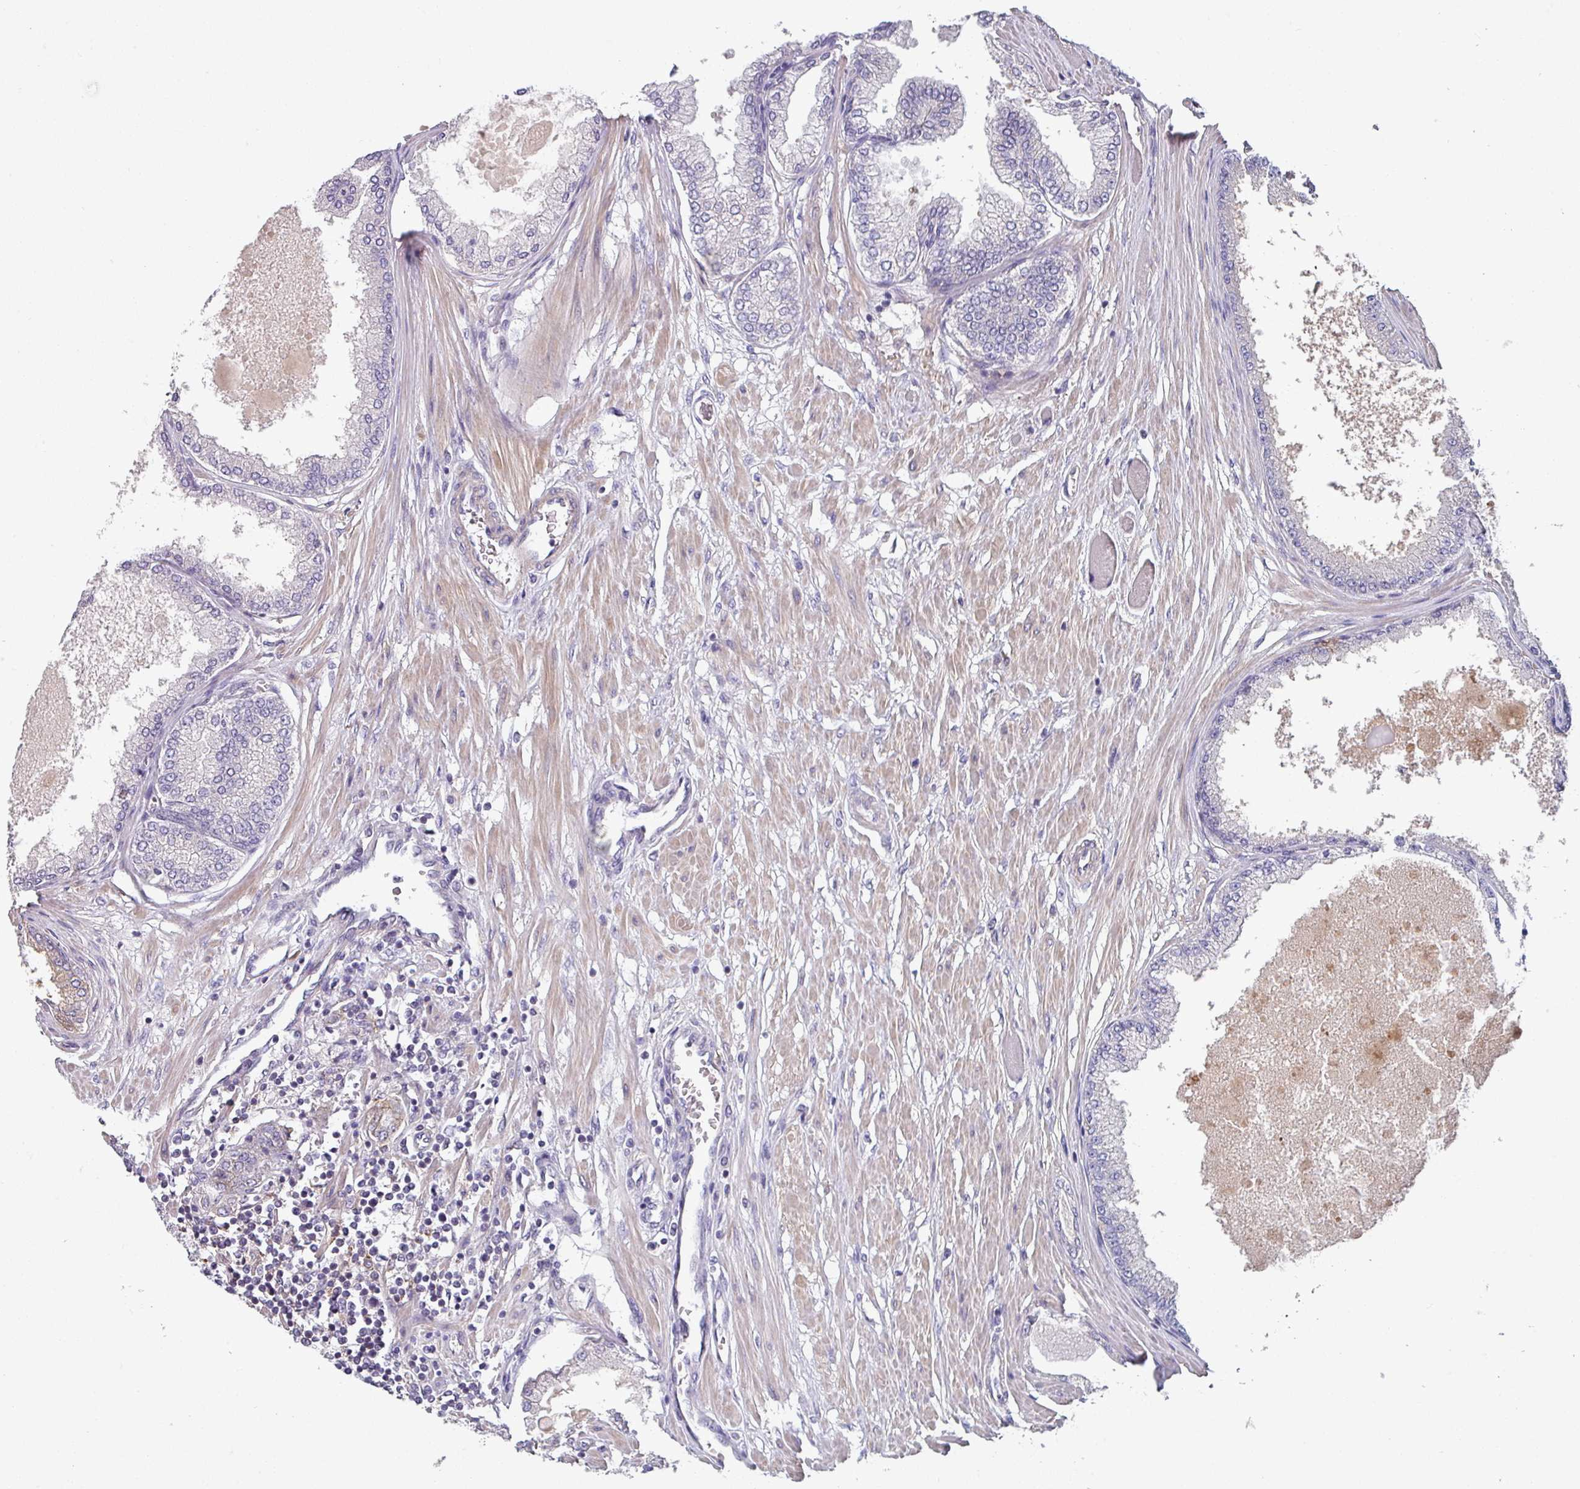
{"staining": {"intensity": "negative", "quantity": "none", "location": "none"}, "tissue": "prostate cancer", "cell_type": "Tumor cells", "image_type": "cancer", "snomed": [{"axis": "morphology", "description": "Adenocarcinoma, Low grade"}, {"axis": "topography", "description": "Prostate"}], "caption": "The image exhibits no significant expression in tumor cells of prostate cancer (low-grade adenocarcinoma).", "gene": "TMEM132A", "patient": {"sex": "male", "age": 63}}